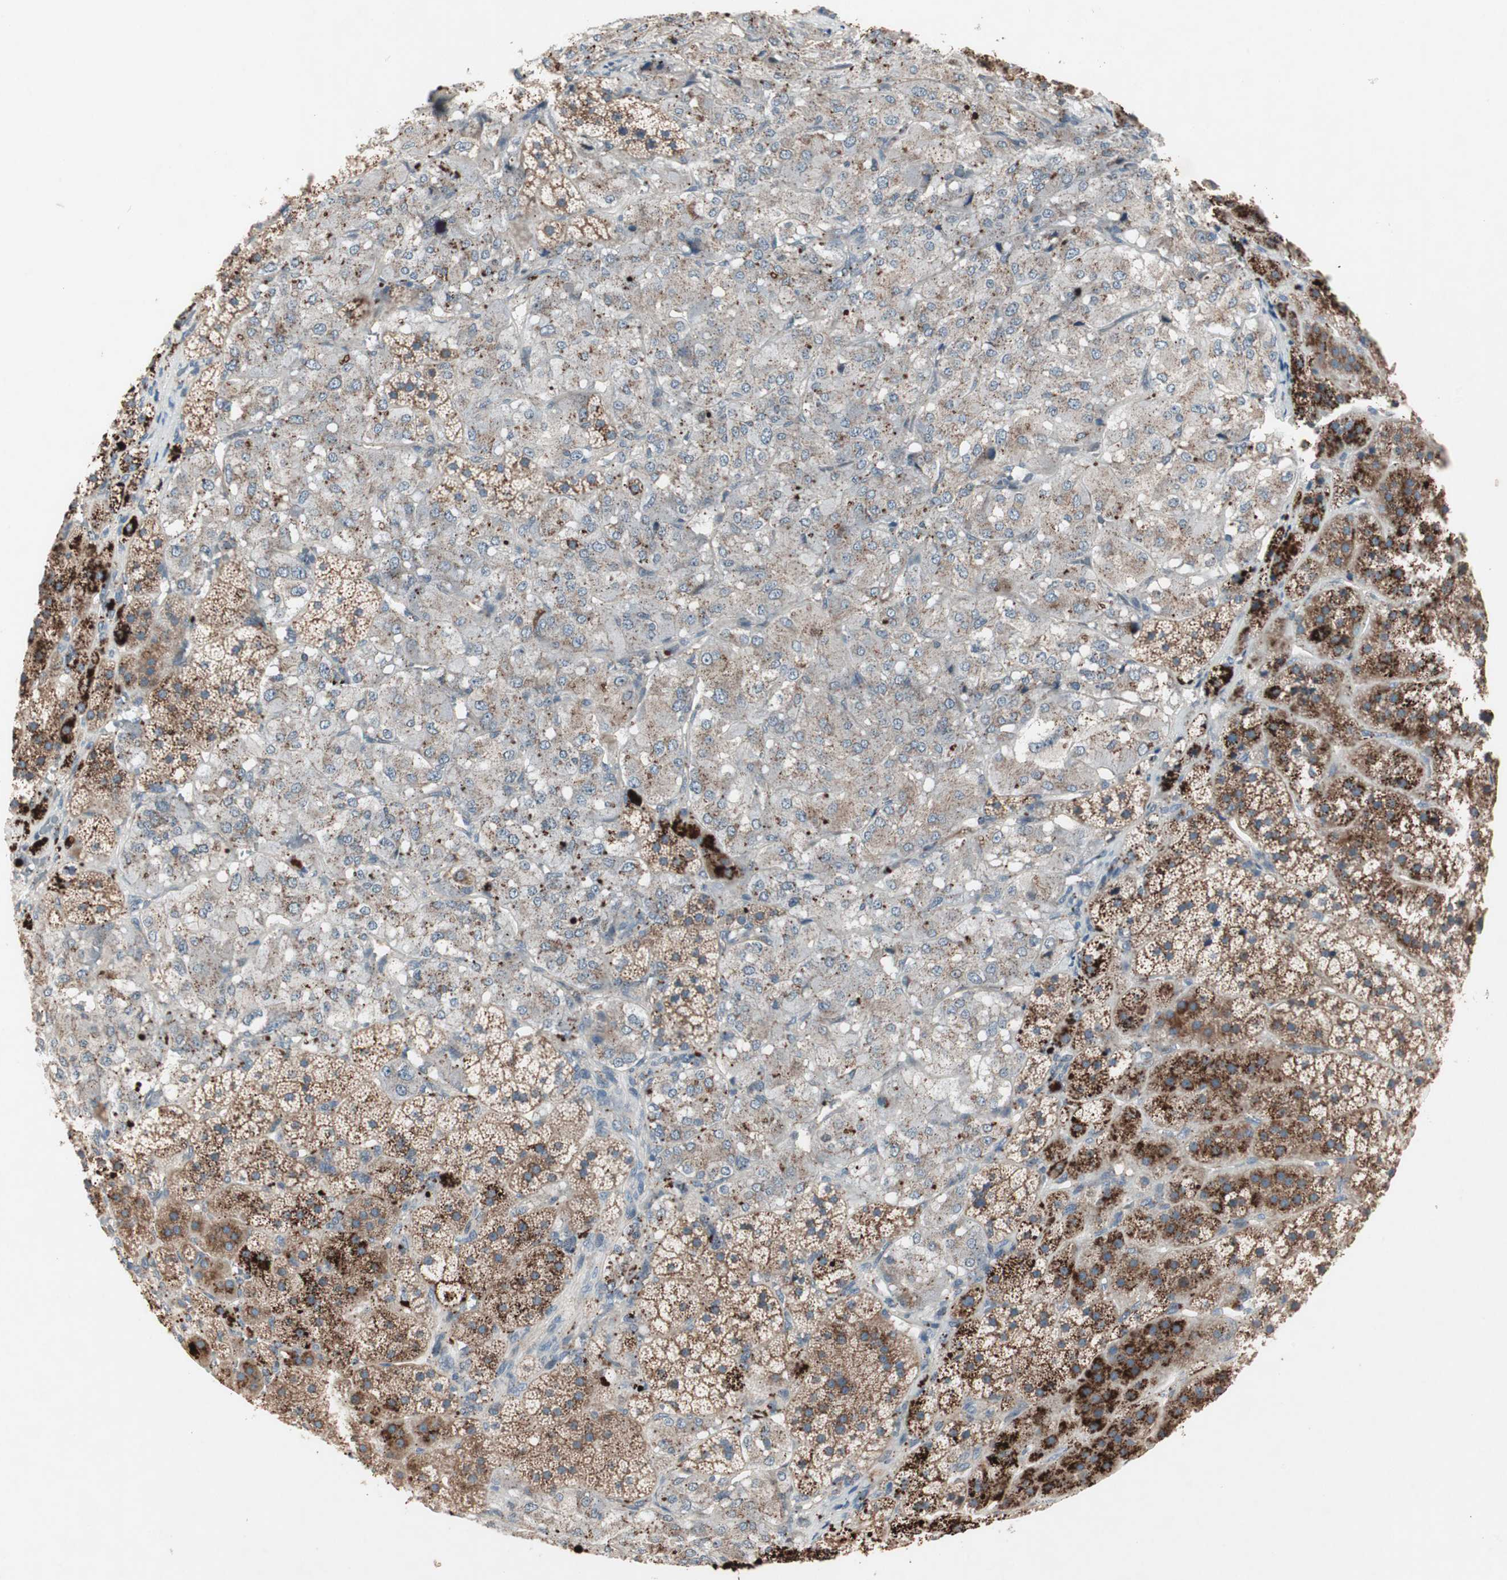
{"staining": {"intensity": "weak", "quantity": "25%-75%", "location": "cytoplasmic/membranous"}, "tissue": "adrenal gland", "cell_type": "Glandular cells", "image_type": "normal", "snomed": [{"axis": "morphology", "description": "Normal tissue, NOS"}, {"axis": "topography", "description": "Adrenal gland"}], "caption": "Brown immunohistochemical staining in unremarkable human adrenal gland reveals weak cytoplasmic/membranous staining in approximately 25%-75% of glandular cells.", "gene": "FGFR4", "patient": {"sex": "female", "age": 44}}